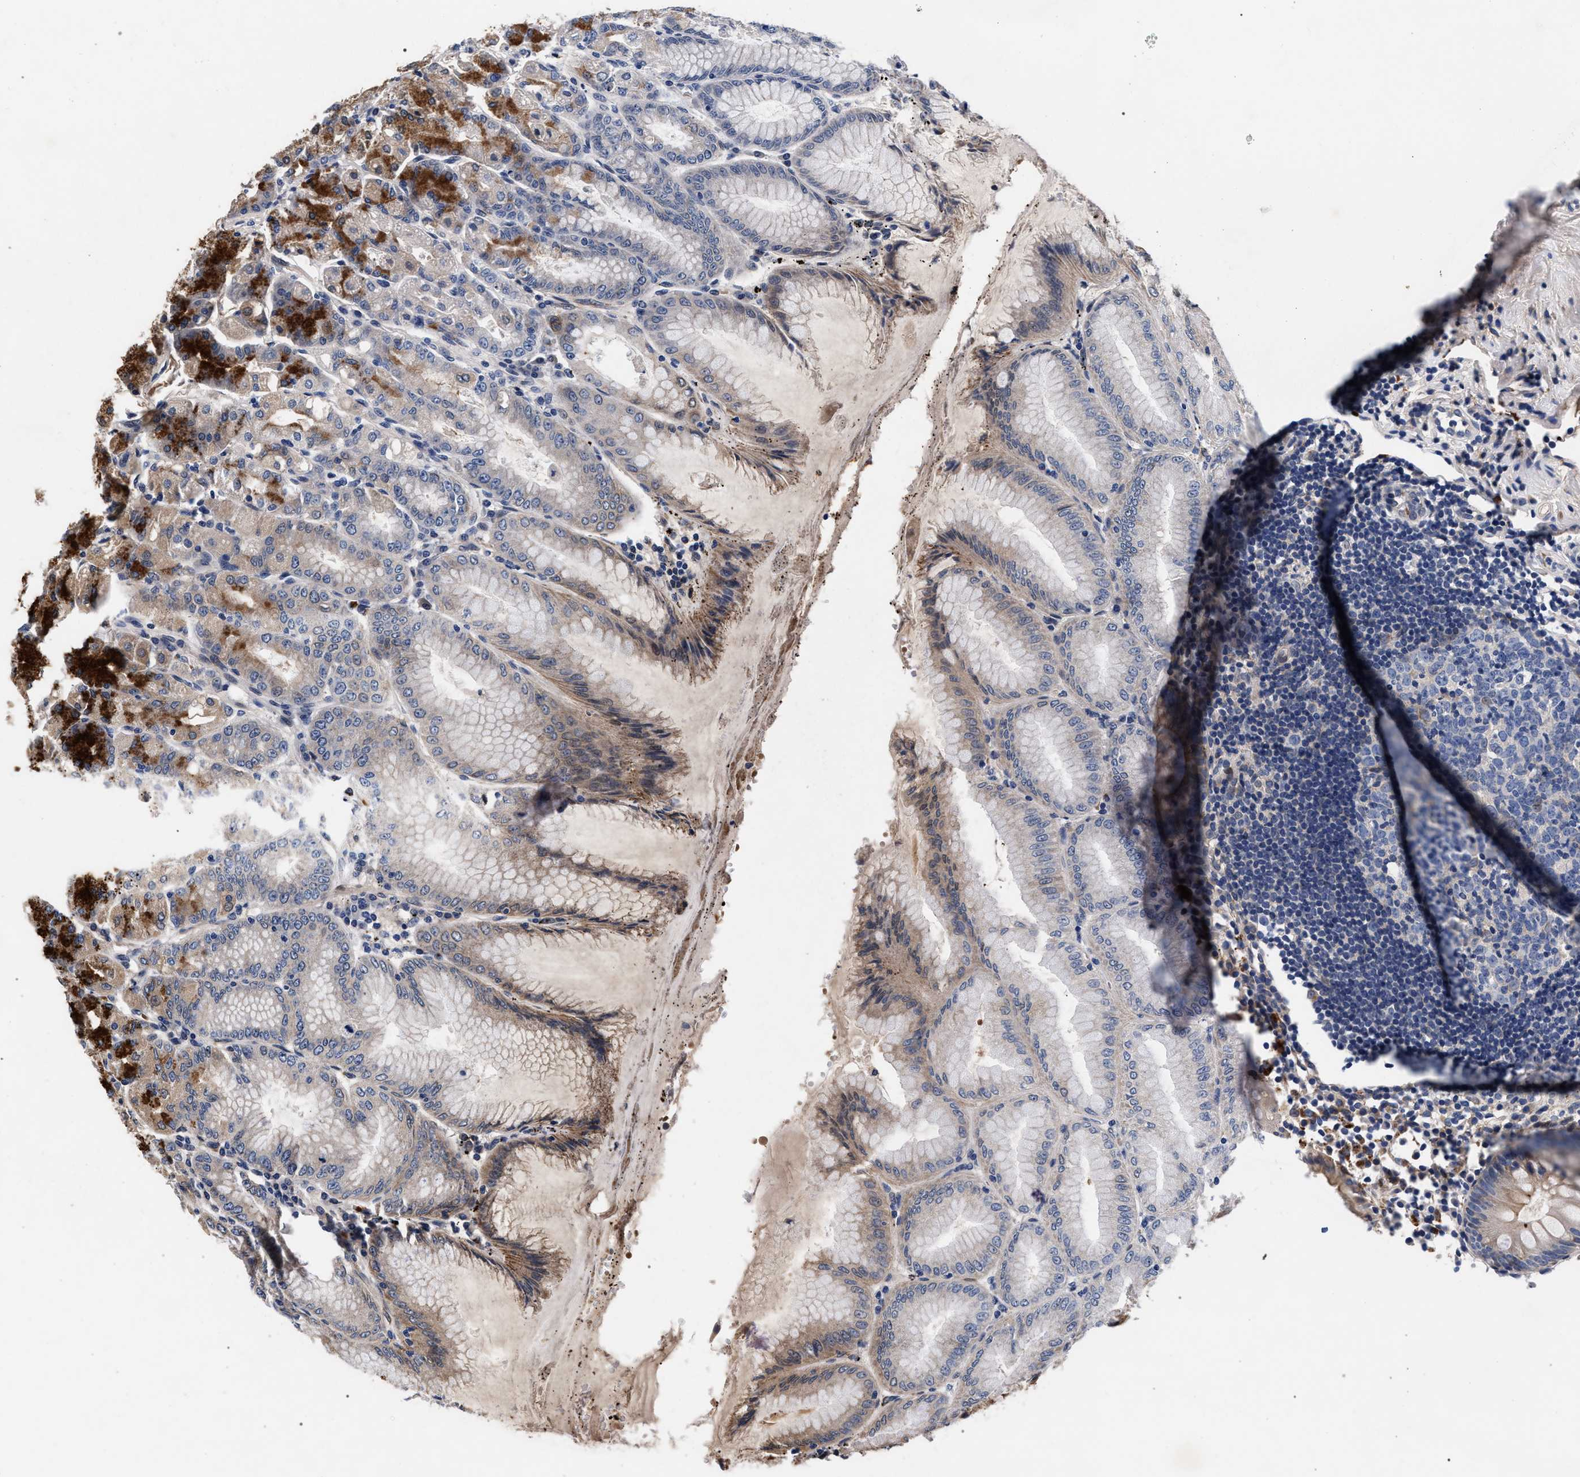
{"staining": {"intensity": "strong", "quantity": ">75%", "location": "cytoplasmic/membranous"}, "tissue": "stomach", "cell_type": "Glandular cells", "image_type": "normal", "snomed": [{"axis": "morphology", "description": "Normal tissue, NOS"}, {"axis": "topography", "description": "Stomach, lower"}], "caption": "Immunohistochemistry image of benign stomach: human stomach stained using immunohistochemistry (IHC) shows high levels of strong protein expression localized specifically in the cytoplasmic/membranous of glandular cells, appearing as a cytoplasmic/membranous brown color.", "gene": "NEK7", "patient": {"sex": "male", "age": 71}}